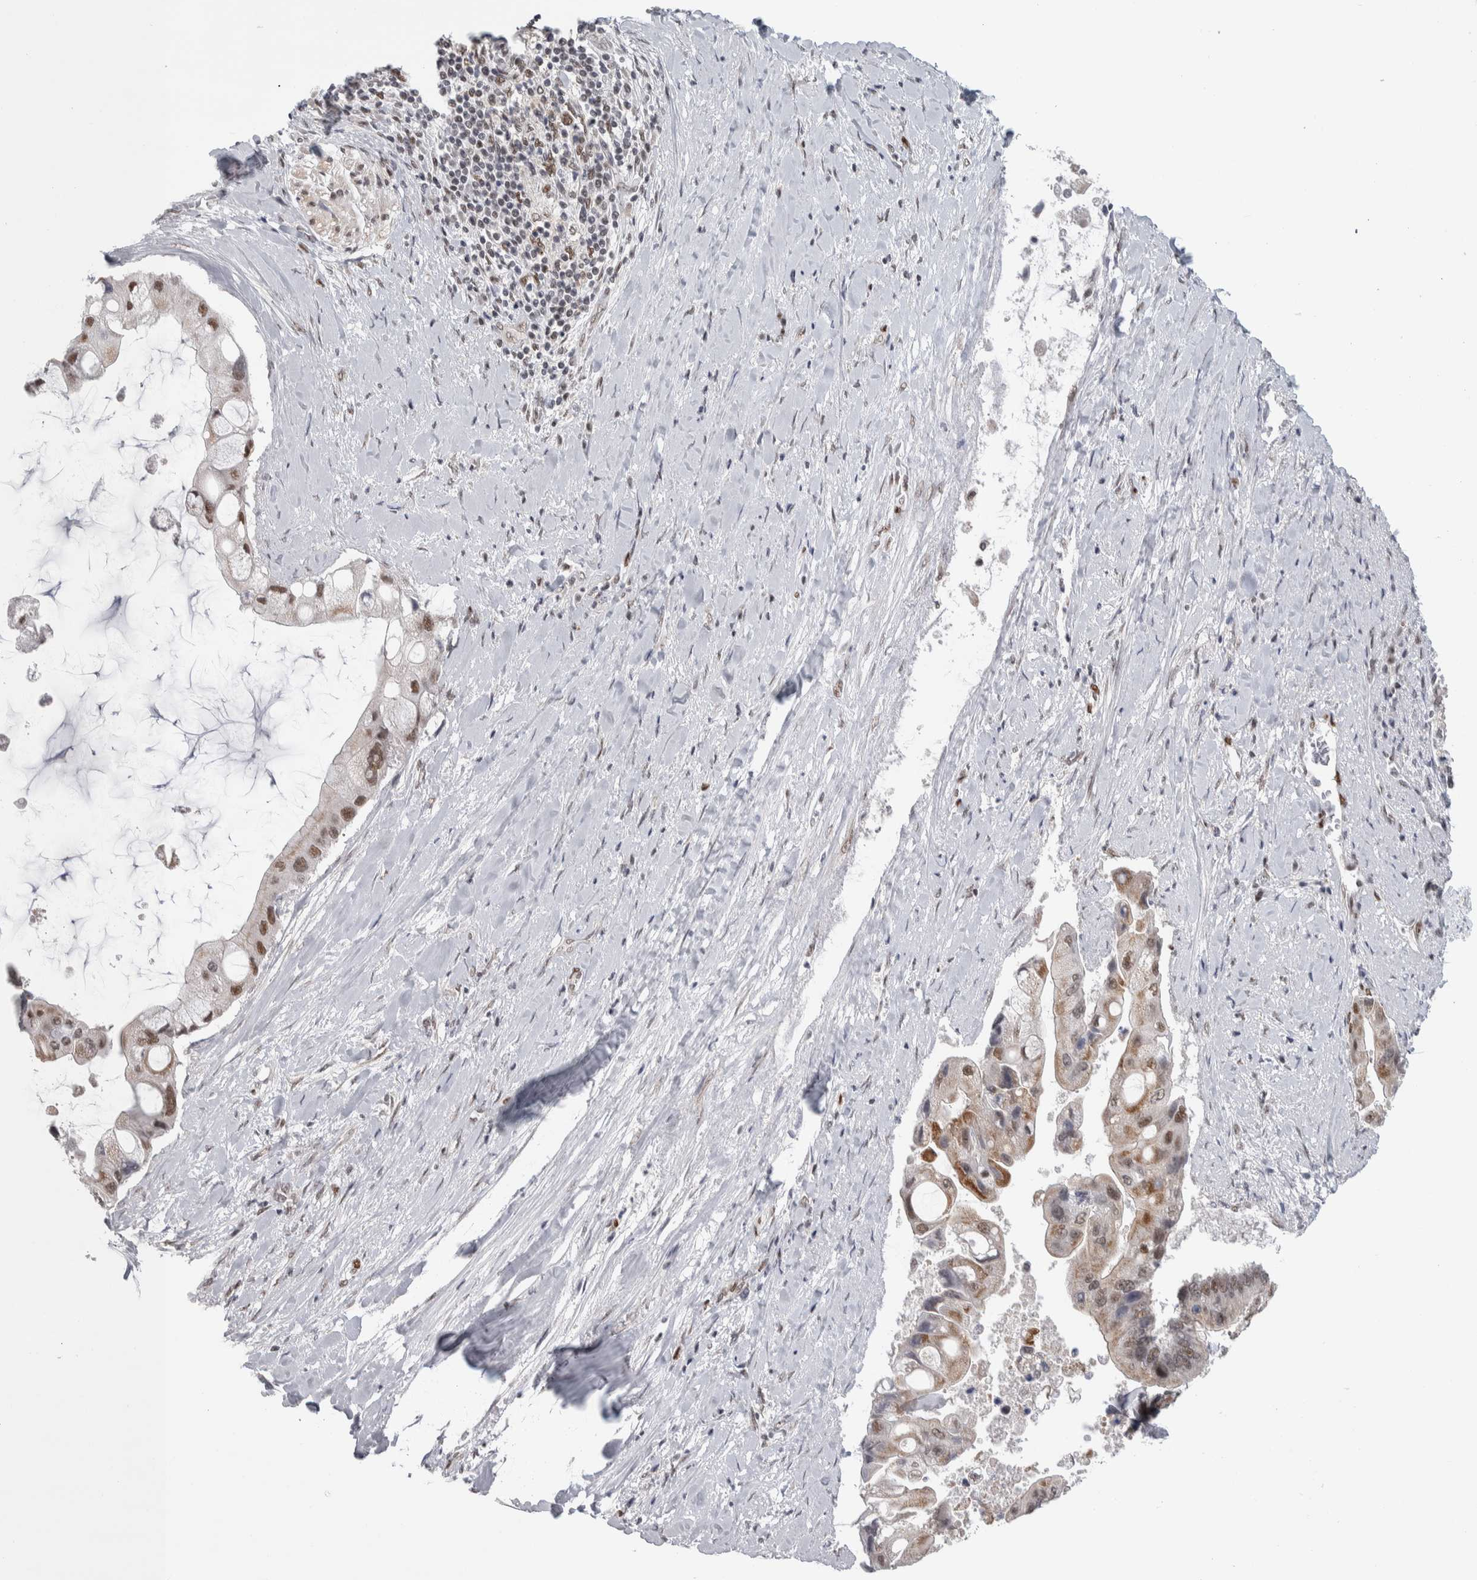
{"staining": {"intensity": "moderate", "quantity": "25%-75%", "location": "nuclear"}, "tissue": "liver cancer", "cell_type": "Tumor cells", "image_type": "cancer", "snomed": [{"axis": "morphology", "description": "Cholangiocarcinoma"}, {"axis": "topography", "description": "Liver"}], "caption": "The histopathology image reveals staining of cholangiocarcinoma (liver), revealing moderate nuclear protein staining (brown color) within tumor cells.", "gene": "HEXIM2", "patient": {"sex": "male", "age": 50}}